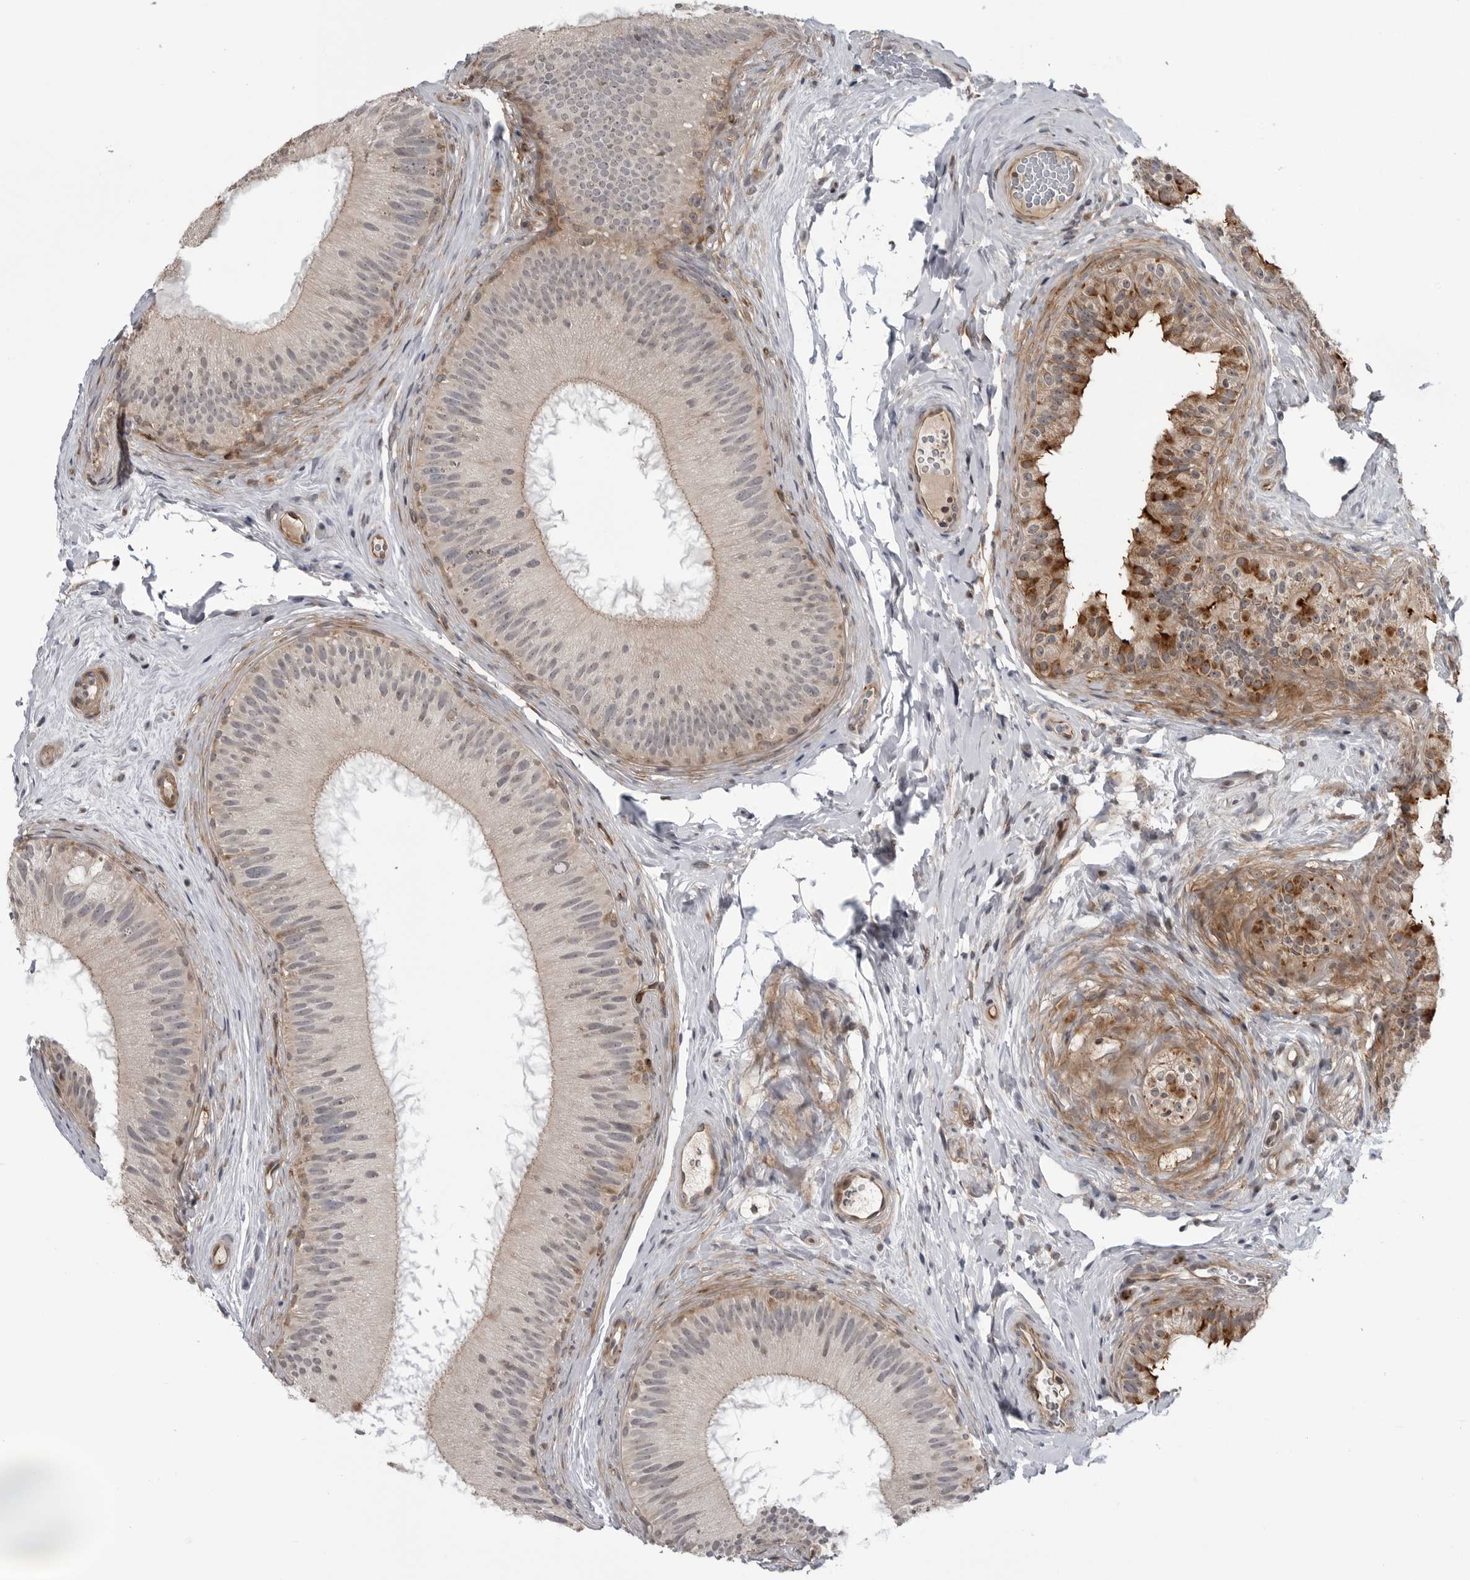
{"staining": {"intensity": "weak", "quantity": "<25%", "location": "cytoplasmic/membranous"}, "tissue": "epididymis", "cell_type": "Glandular cells", "image_type": "normal", "snomed": [{"axis": "morphology", "description": "Normal tissue, NOS"}, {"axis": "topography", "description": "Epididymis"}], "caption": "Micrograph shows no protein expression in glandular cells of benign epididymis.", "gene": "FAAP100", "patient": {"sex": "male", "age": 45}}